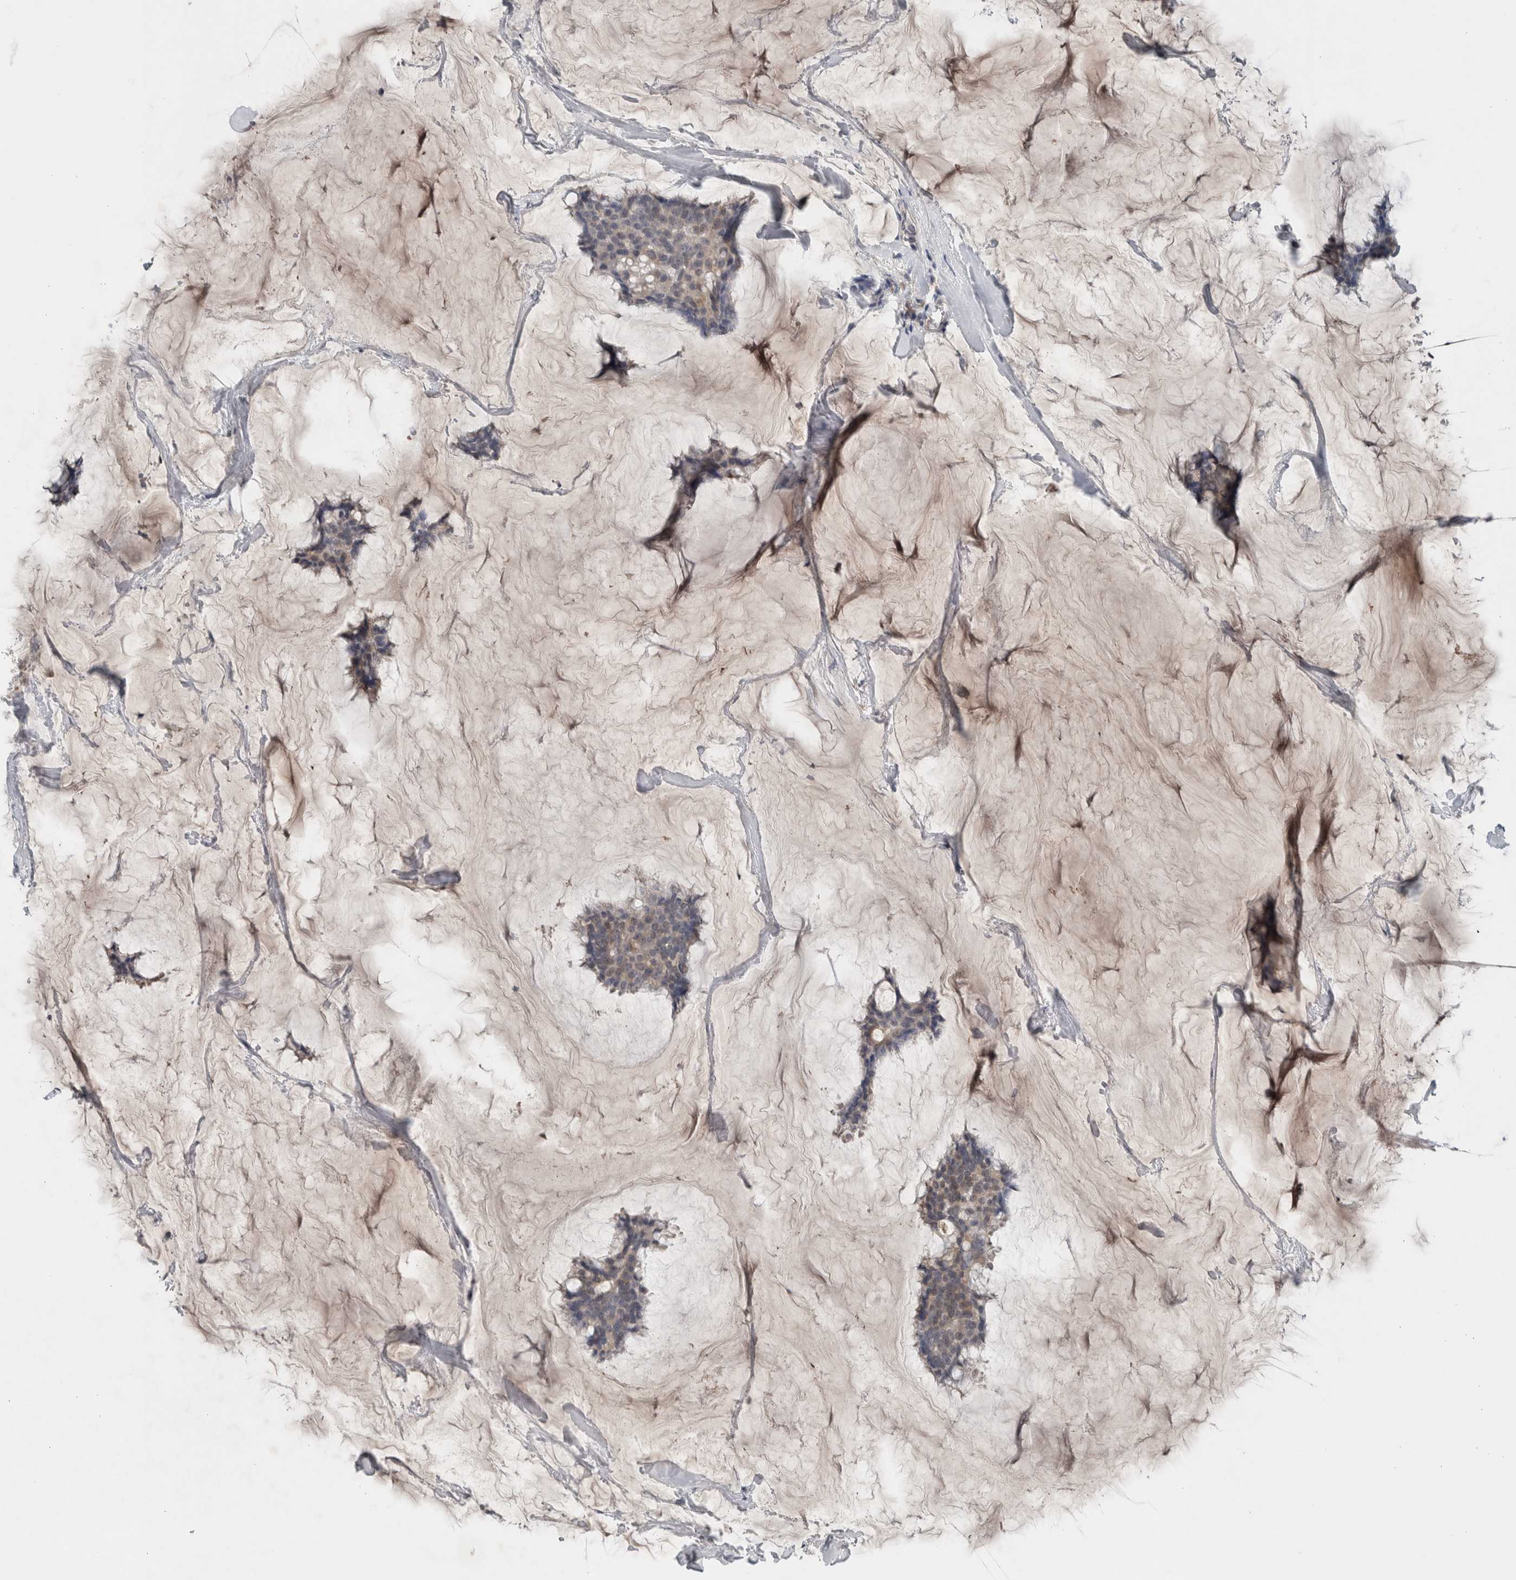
{"staining": {"intensity": "negative", "quantity": "none", "location": "none"}, "tissue": "breast cancer", "cell_type": "Tumor cells", "image_type": "cancer", "snomed": [{"axis": "morphology", "description": "Duct carcinoma"}, {"axis": "topography", "description": "Breast"}], "caption": "The immunohistochemistry (IHC) histopathology image has no significant expression in tumor cells of breast infiltrating ductal carcinoma tissue. The staining was performed using DAB (3,3'-diaminobenzidine) to visualize the protein expression in brown, while the nuclei were stained in blue with hematoxylin (Magnification: 20x).", "gene": "CRNN", "patient": {"sex": "female", "age": 93}}